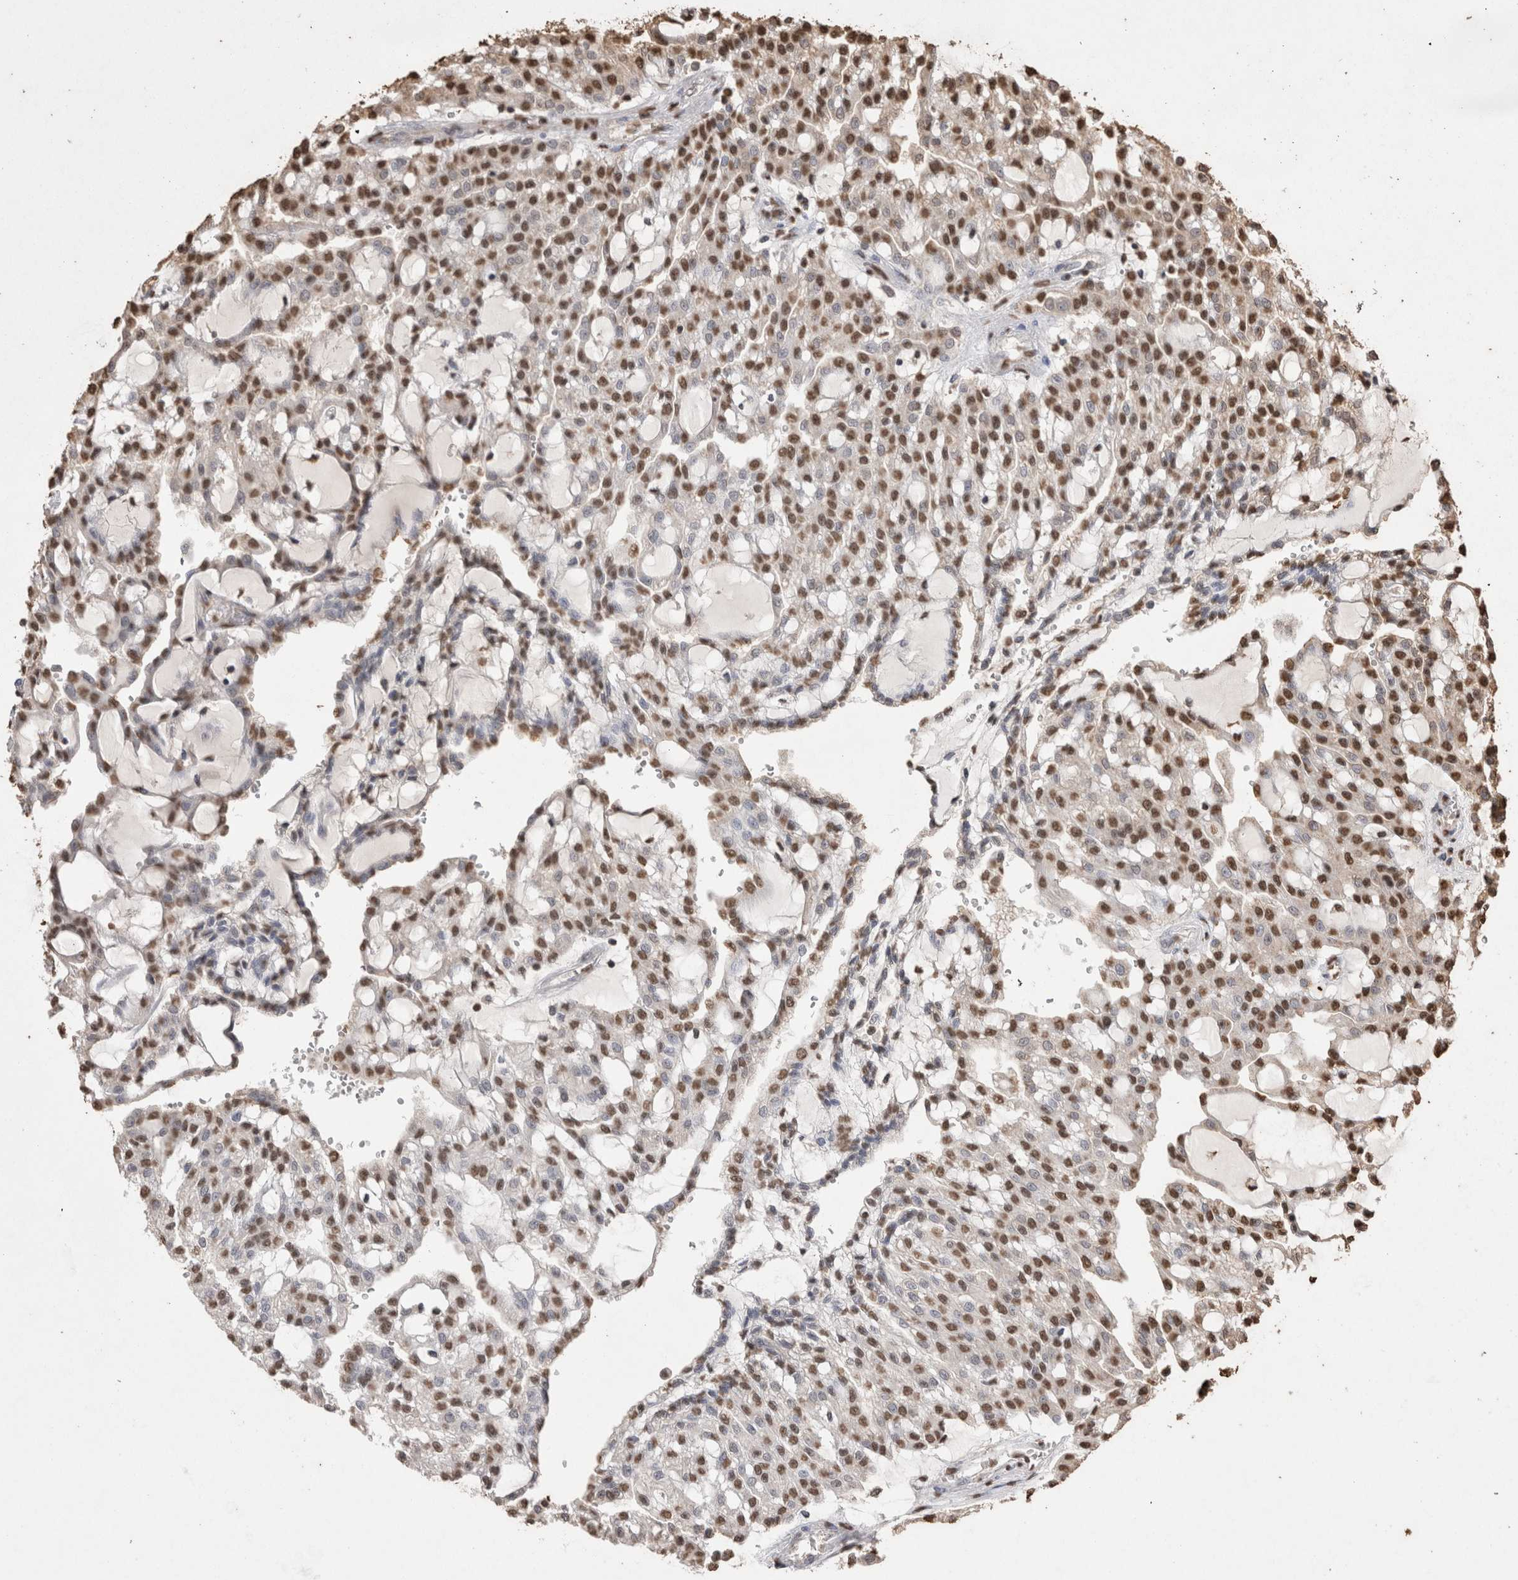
{"staining": {"intensity": "moderate", "quantity": ">75%", "location": "nuclear"}, "tissue": "renal cancer", "cell_type": "Tumor cells", "image_type": "cancer", "snomed": [{"axis": "morphology", "description": "Adenocarcinoma, NOS"}, {"axis": "topography", "description": "Kidney"}], "caption": "Brown immunohistochemical staining in renal cancer (adenocarcinoma) exhibits moderate nuclear staining in approximately >75% of tumor cells.", "gene": "POU5F1", "patient": {"sex": "male", "age": 63}}